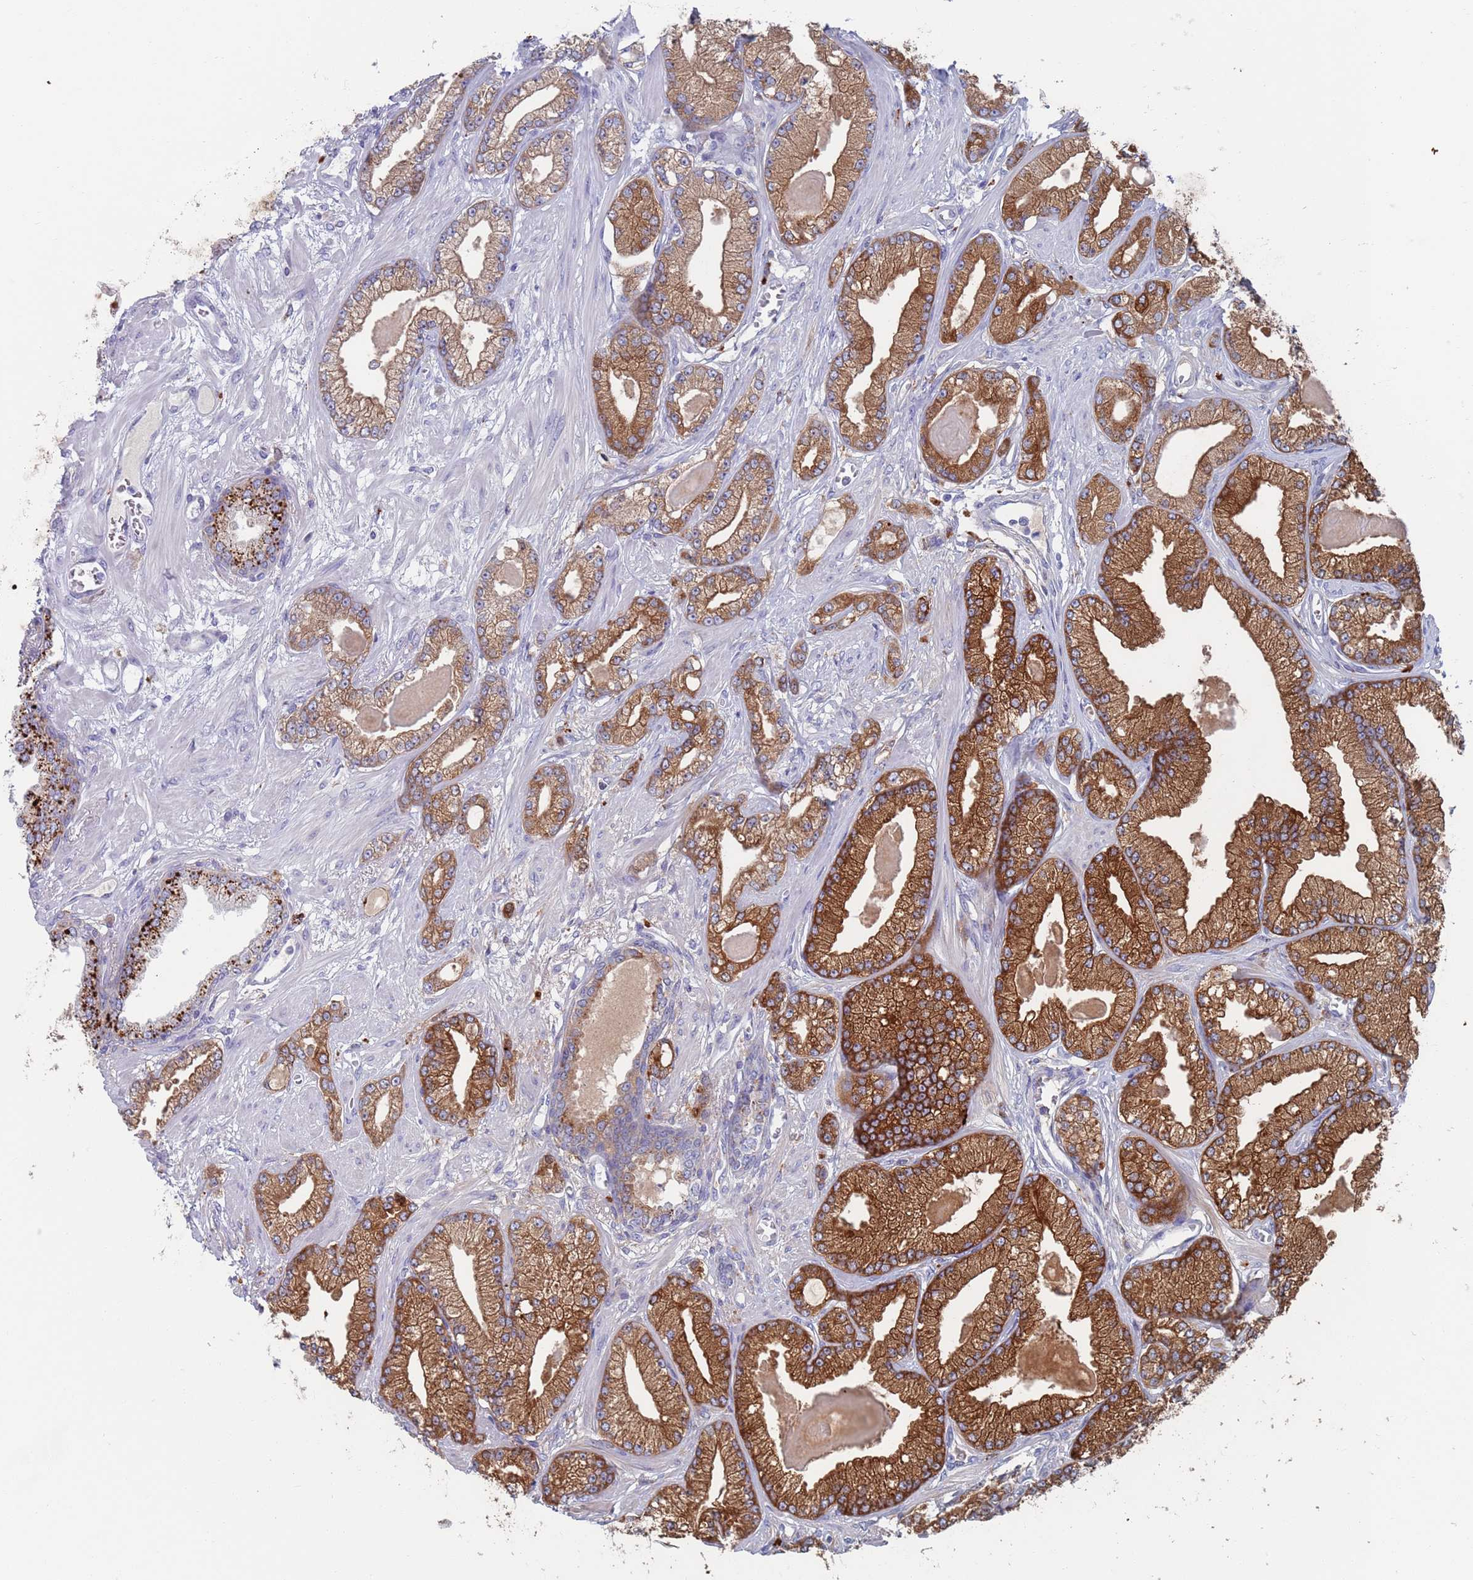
{"staining": {"intensity": "strong", "quantity": ">75%", "location": "cytoplasmic/membranous"}, "tissue": "prostate cancer", "cell_type": "Tumor cells", "image_type": "cancer", "snomed": [{"axis": "morphology", "description": "Adenocarcinoma, Low grade"}, {"axis": "topography", "description": "Prostate"}], "caption": "Strong cytoplasmic/membranous staining is appreciated in about >75% of tumor cells in prostate adenocarcinoma (low-grade).", "gene": "FUCA1", "patient": {"sex": "male", "age": 64}}